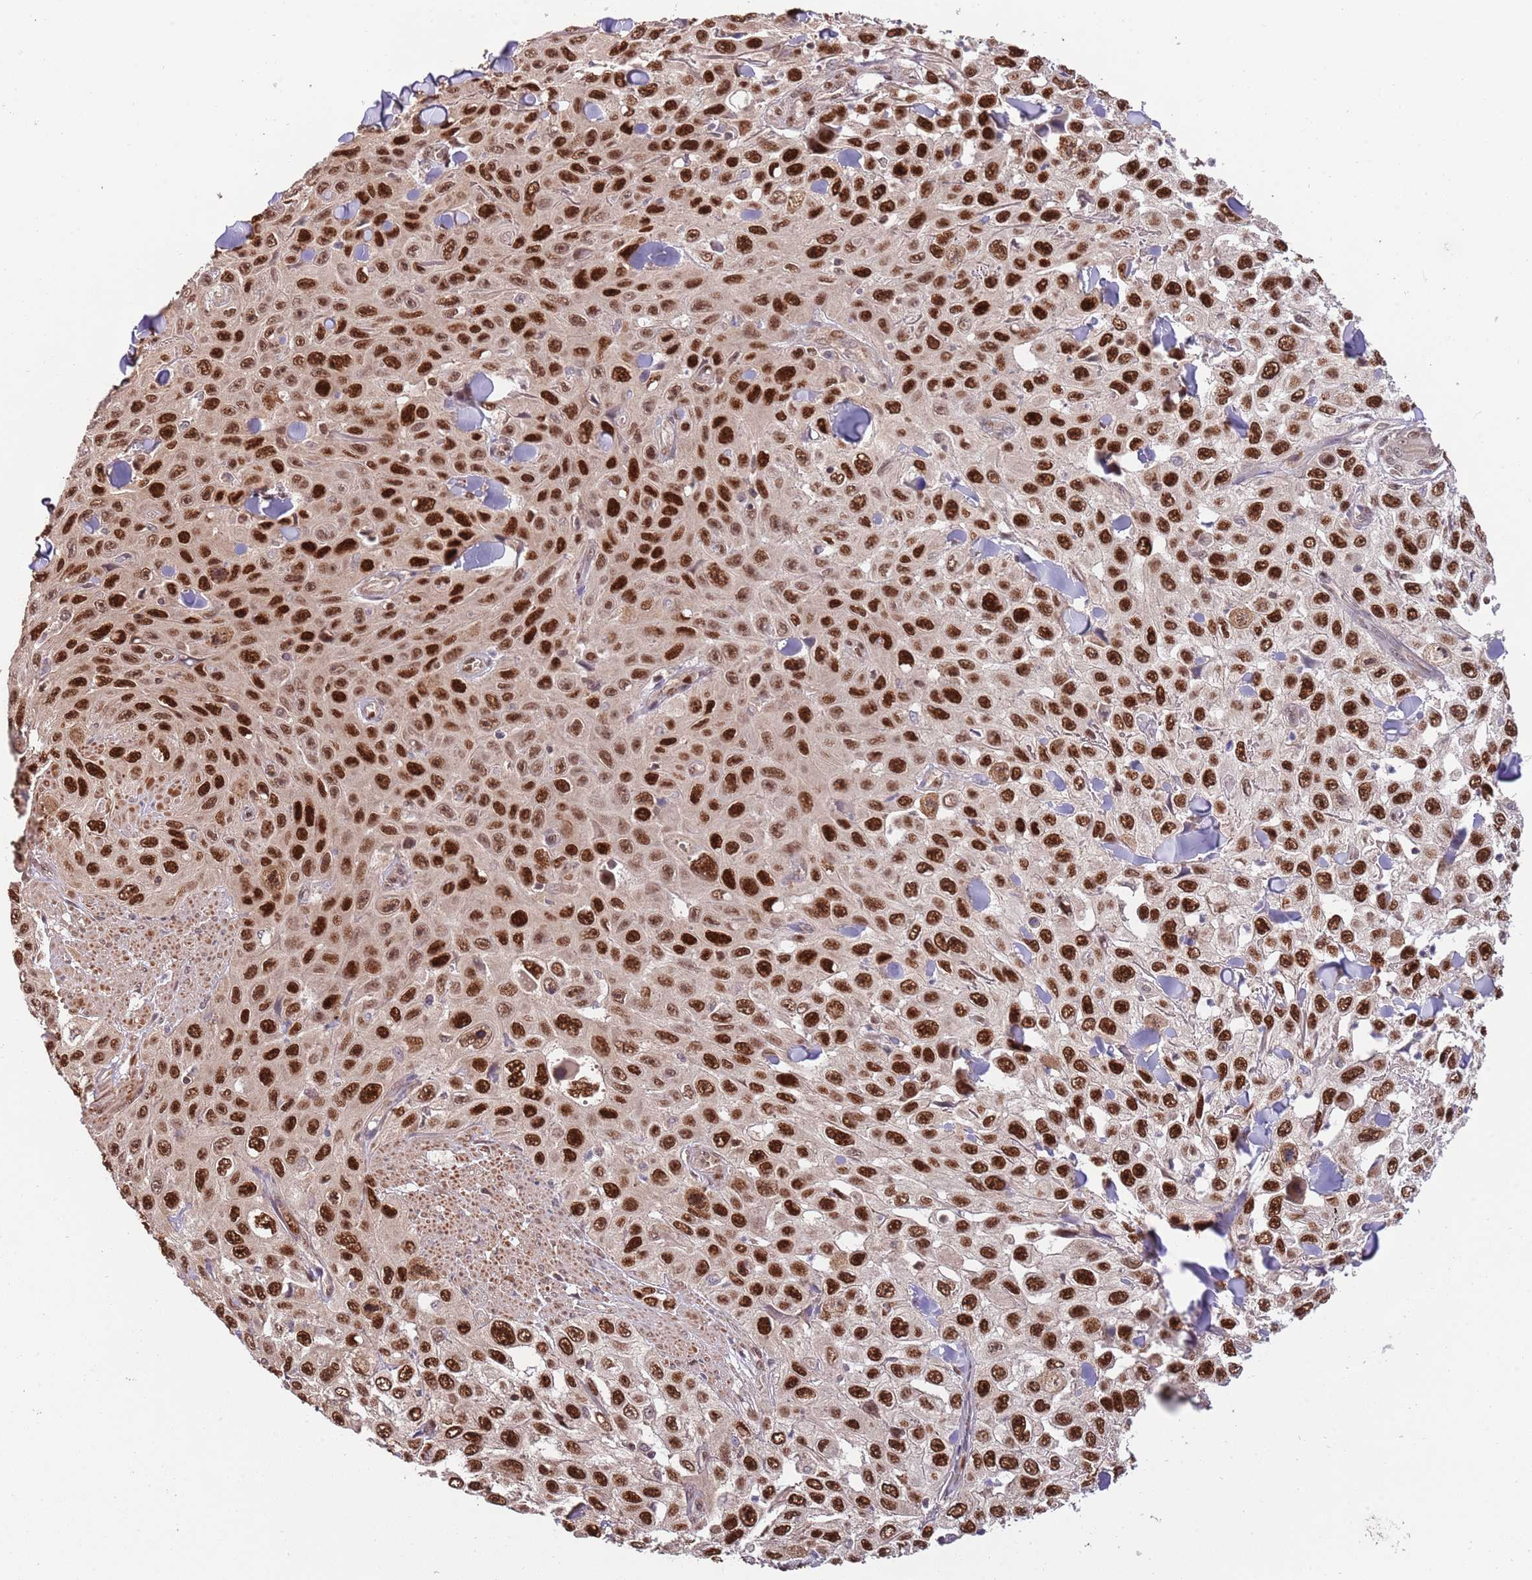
{"staining": {"intensity": "strong", "quantity": ">75%", "location": "nuclear"}, "tissue": "skin cancer", "cell_type": "Tumor cells", "image_type": "cancer", "snomed": [{"axis": "morphology", "description": "Squamous cell carcinoma, NOS"}, {"axis": "topography", "description": "Skin"}], "caption": "An immunohistochemistry (IHC) histopathology image of tumor tissue is shown. Protein staining in brown labels strong nuclear positivity in skin cancer (squamous cell carcinoma) within tumor cells.", "gene": "RIF1", "patient": {"sex": "male", "age": 82}}